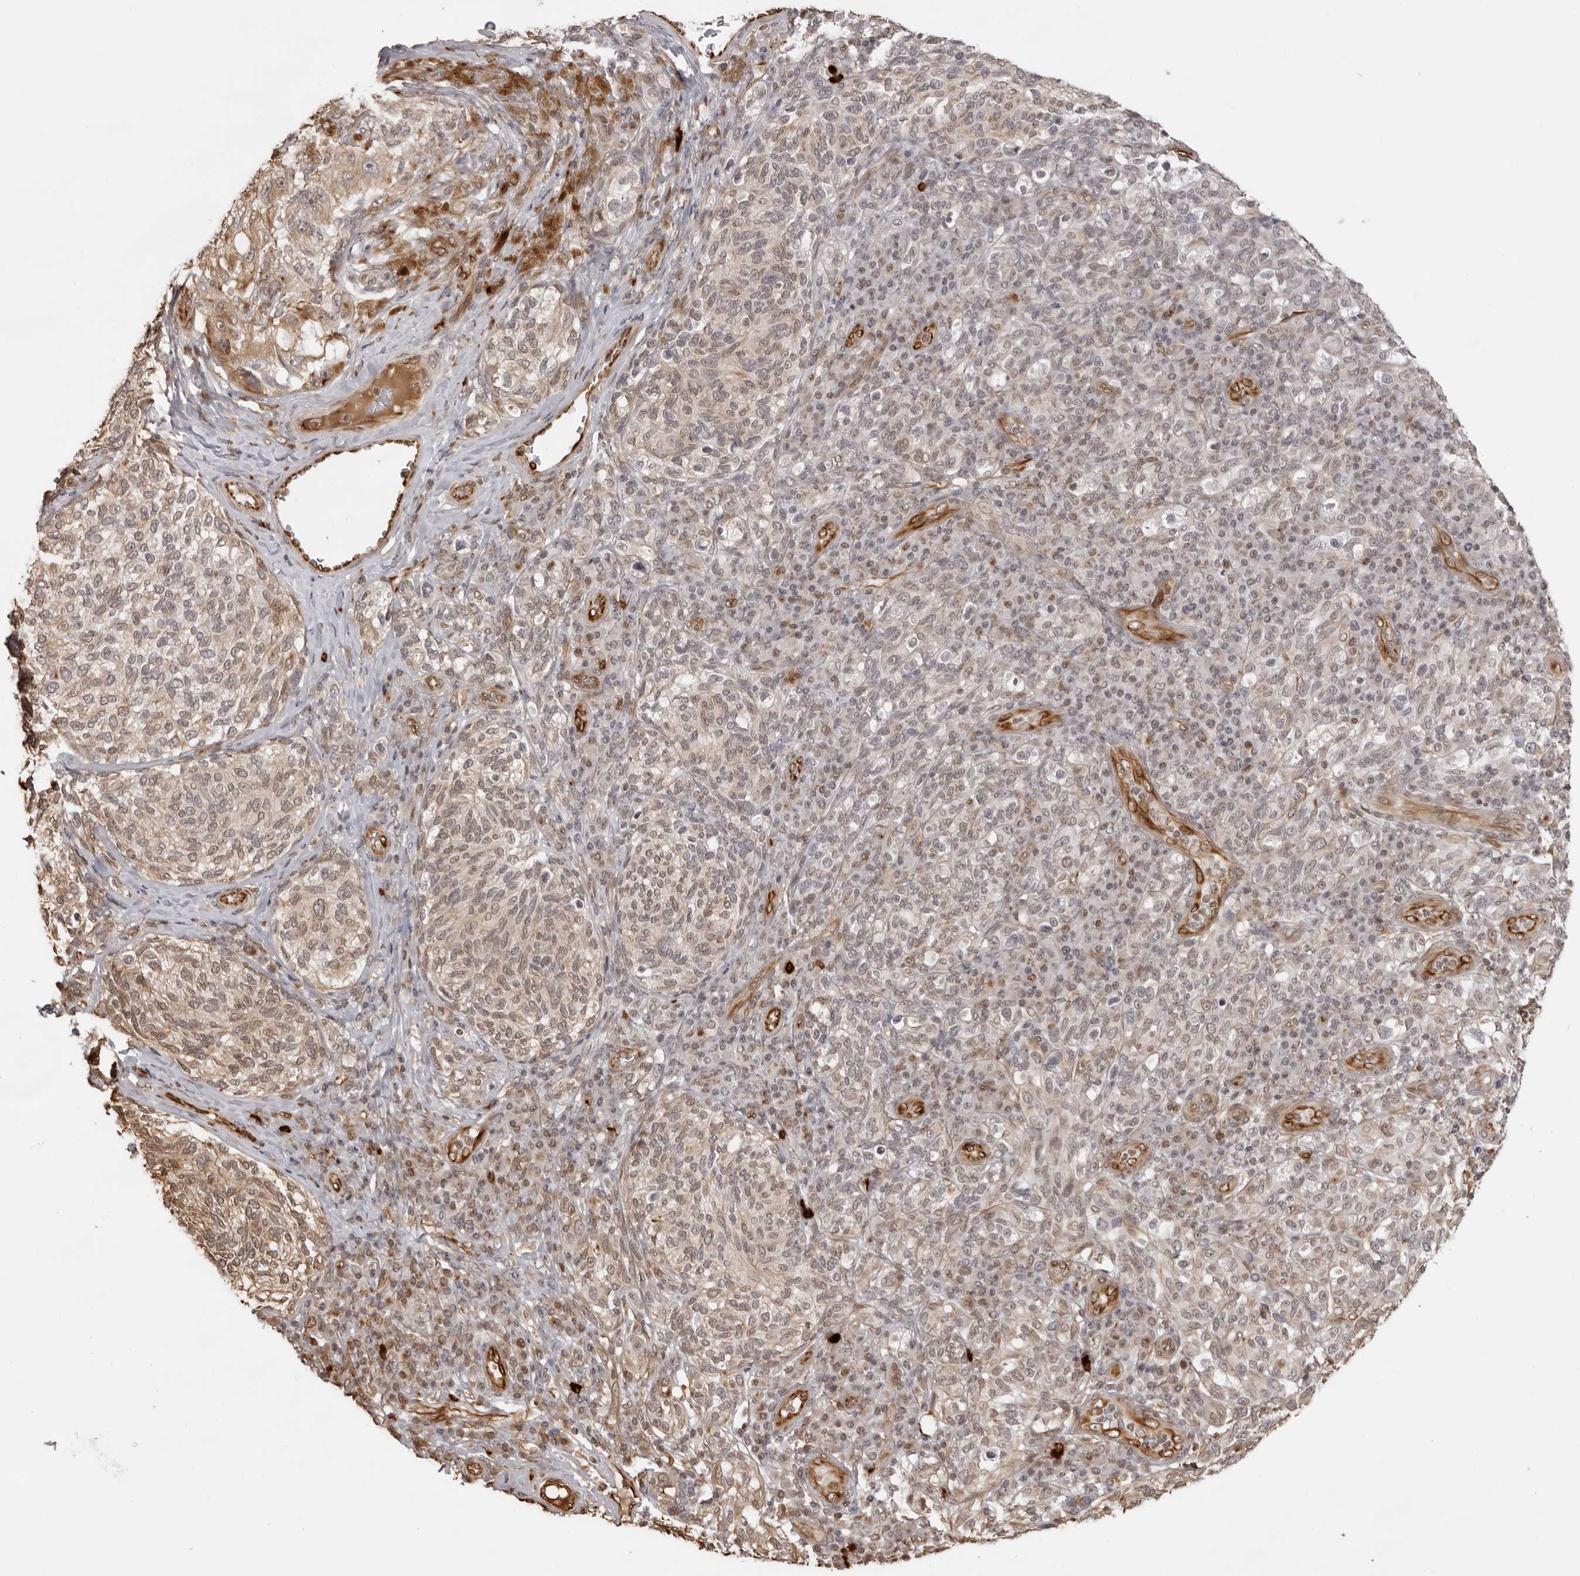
{"staining": {"intensity": "weak", "quantity": "<25%", "location": "cytoplasmic/membranous"}, "tissue": "melanoma", "cell_type": "Tumor cells", "image_type": "cancer", "snomed": [{"axis": "morphology", "description": "Malignant melanoma, NOS"}, {"axis": "topography", "description": "Skin"}], "caption": "The IHC histopathology image has no significant staining in tumor cells of malignant melanoma tissue. (Stains: DAB IHC with hematoxylin counter stain, Microscopy: brightfield microscopy at high magnification).", "gene": "DYNLT5", "patient": {"sex": "female", "age": 73}}